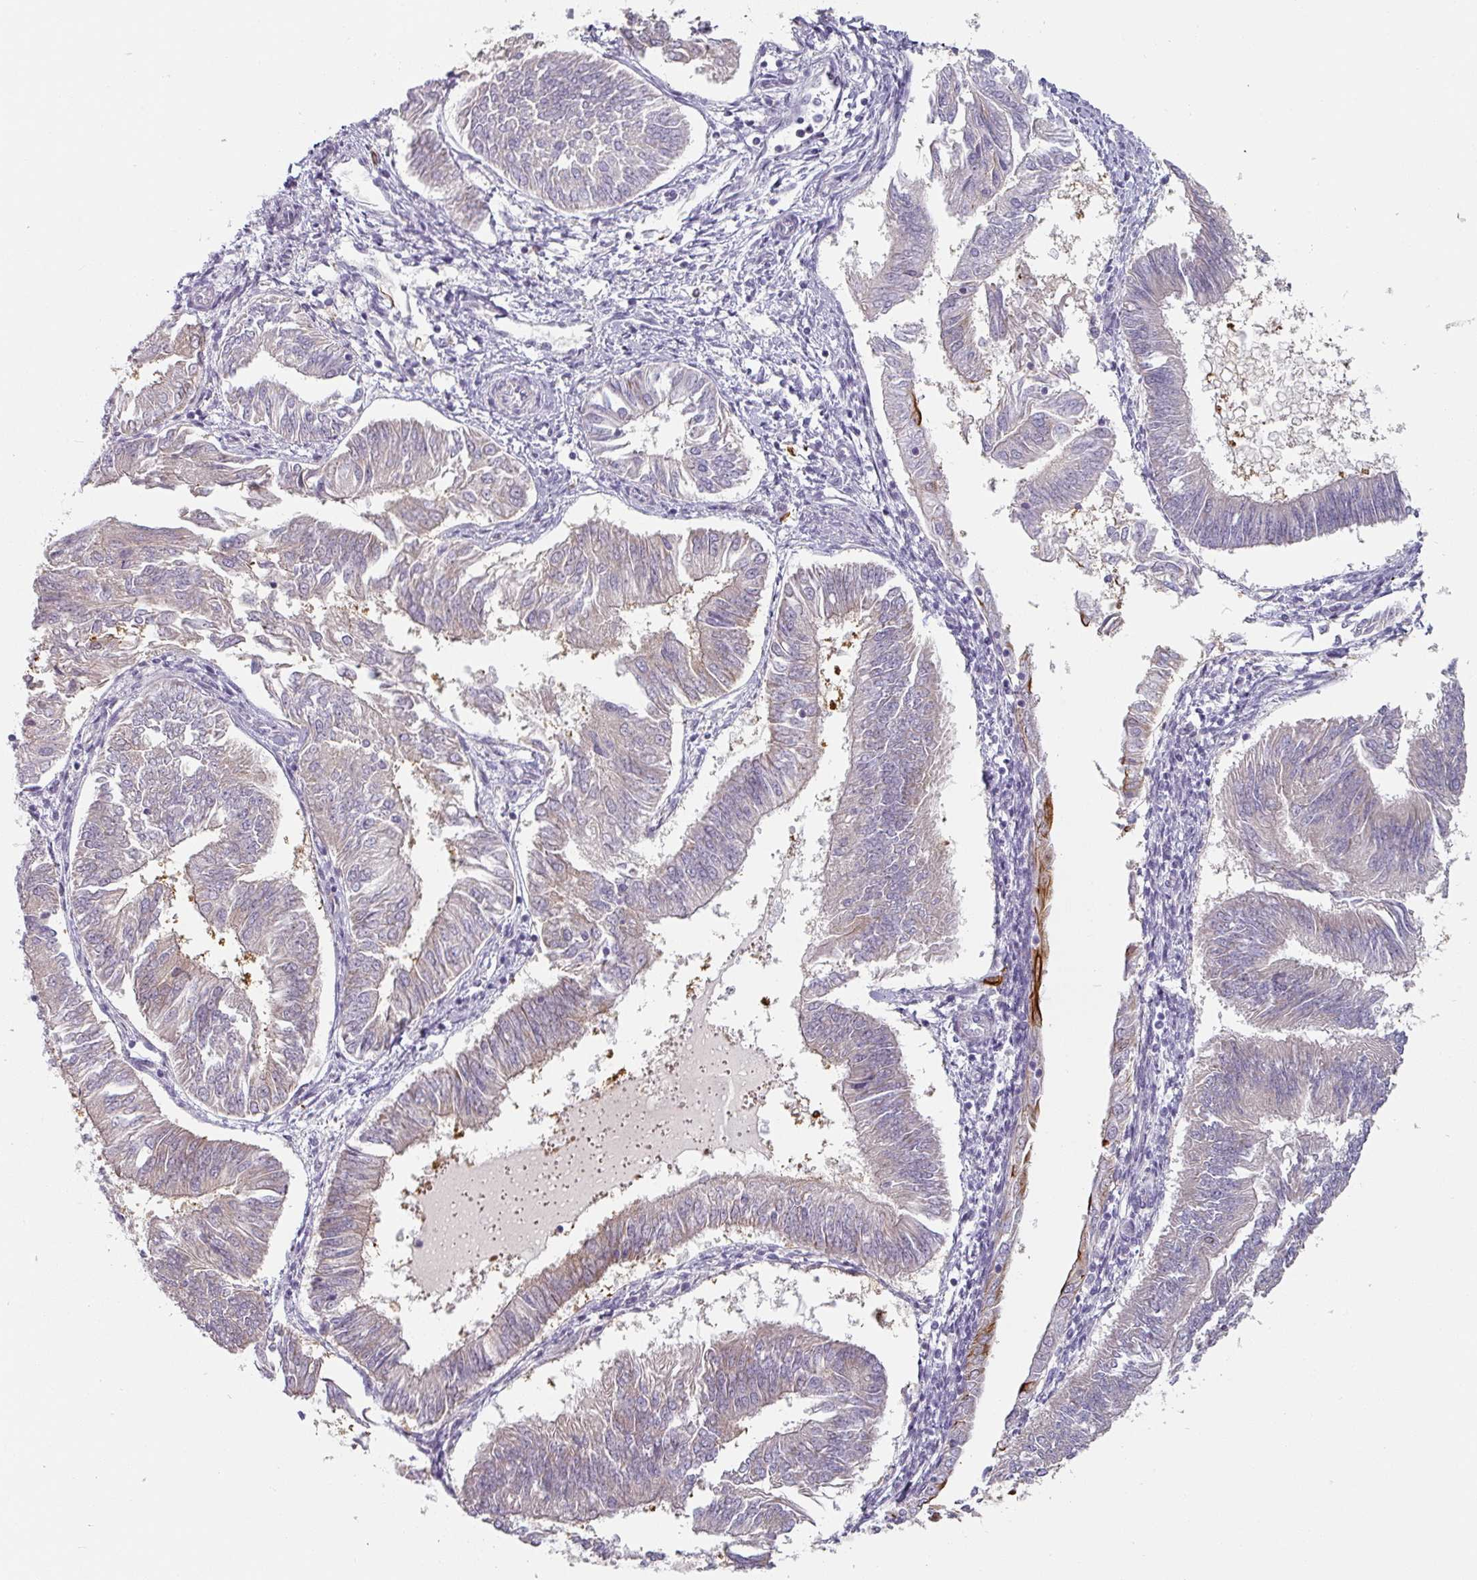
{"staining": {"intensity": "negative", "quantity": "none", "location": "none"}, "tissue": "endometrial cancer", "cell_type": "Tumor cells", "image_type": "cancer", "snomed": [{"axis": "morphology", "description": "Adenocarcinoma, NOS"}, {"axis": "topography", "description": "Endometrium"}], "caption": "Tumor cells show no significant positivity in endometrial cancer.", "gene": "CEP78", "patient": {"sex": "female", "age": 58}}